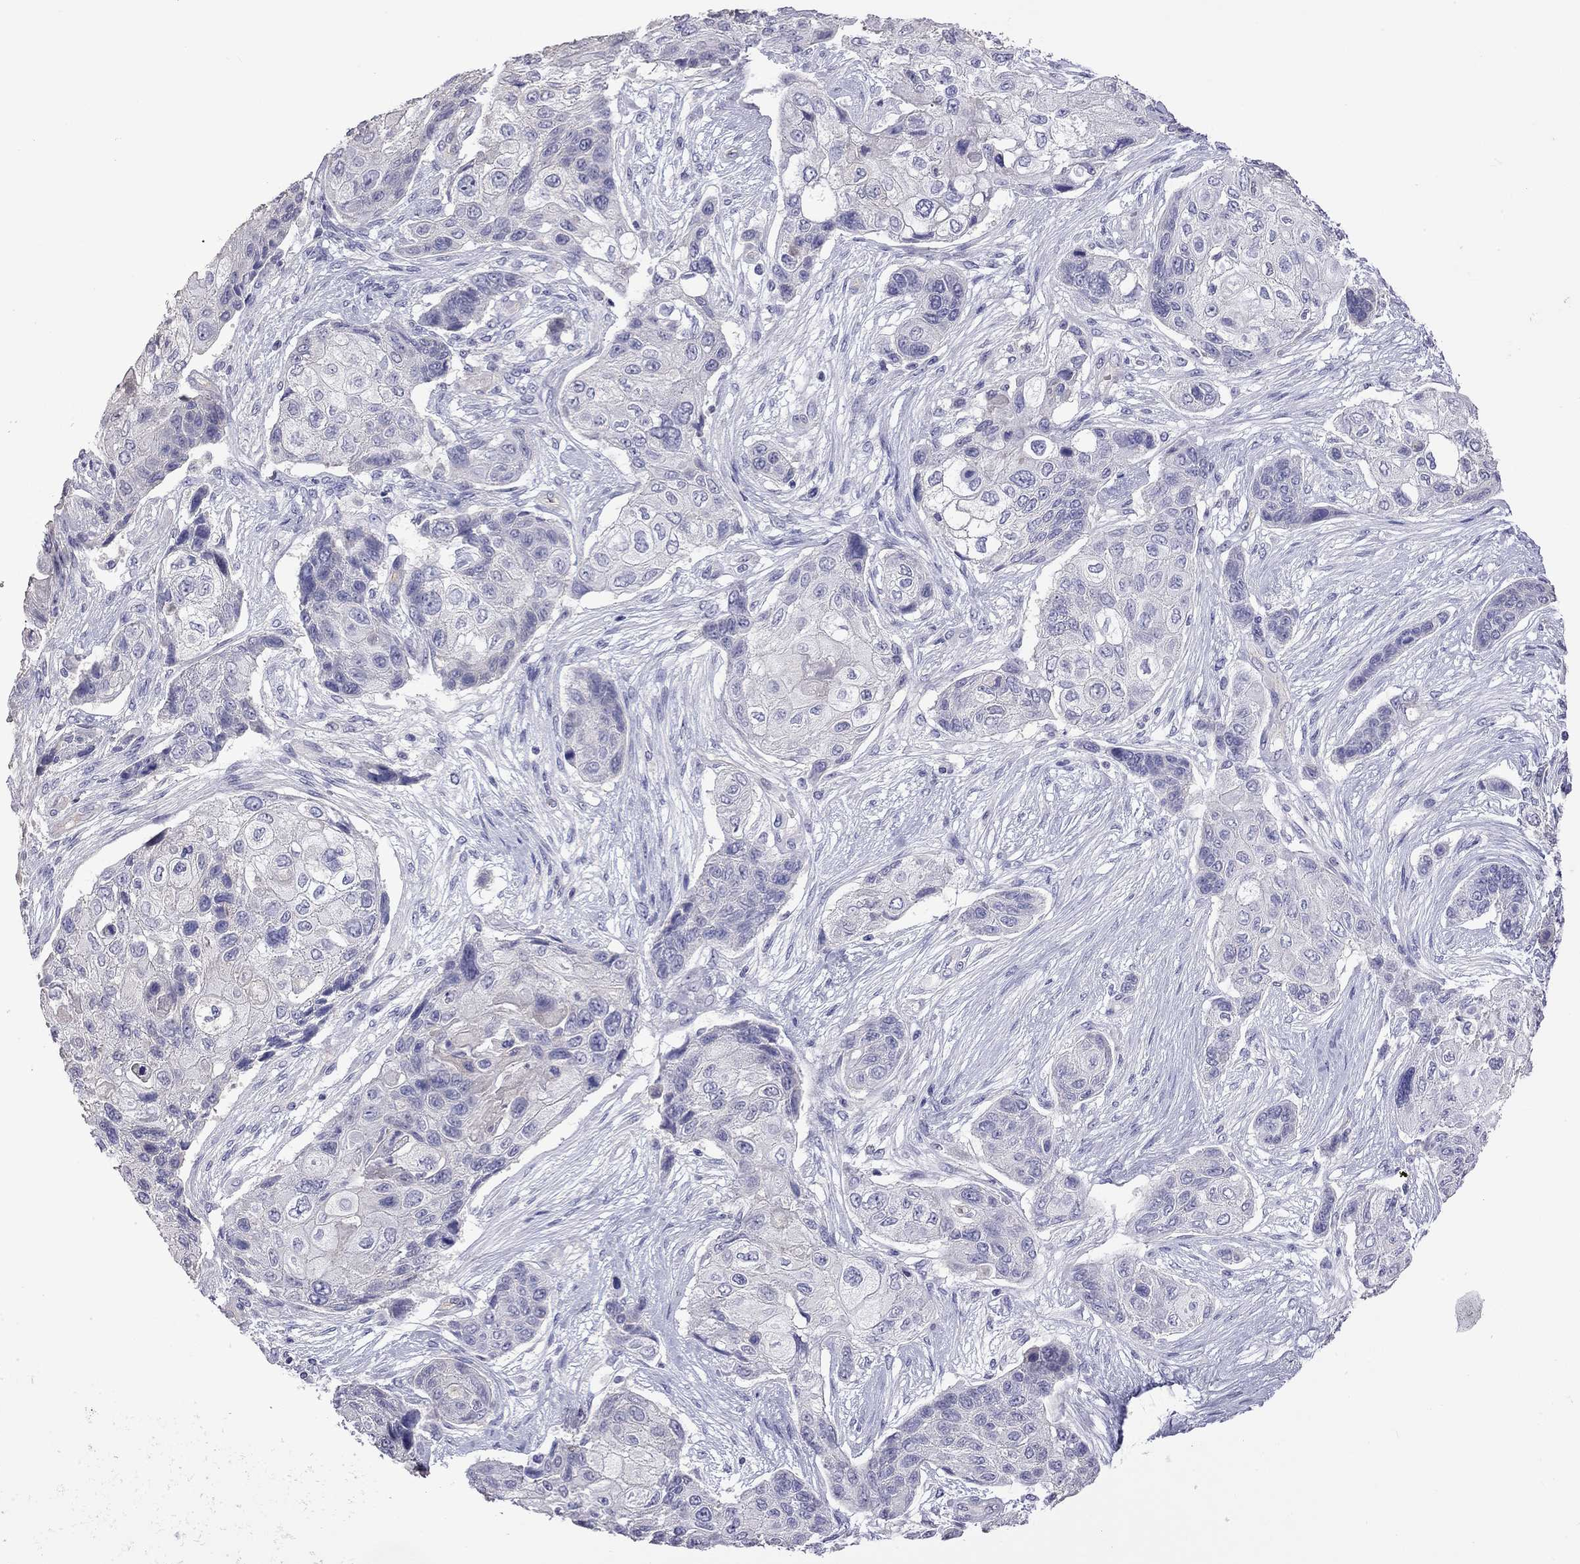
{"staining": {"intensity": "negative", "quantity": "none", "location": "none"}, "tissue": "lung cancer", "cell_type": "Tumor cells", "image_type": "cancer", "snomed": [{"axis": "morphology", "description": "Squamous cell carcinoma, NOS"}, {"axis": "topography", "description": "Lung"}], "caption": "The photomicrograph exhibits no significant positivity in tumor cells of squamous cell carcinoma (lung).", "gene": "FEZ1", "patient": {"sex": "male", "age": 69}}